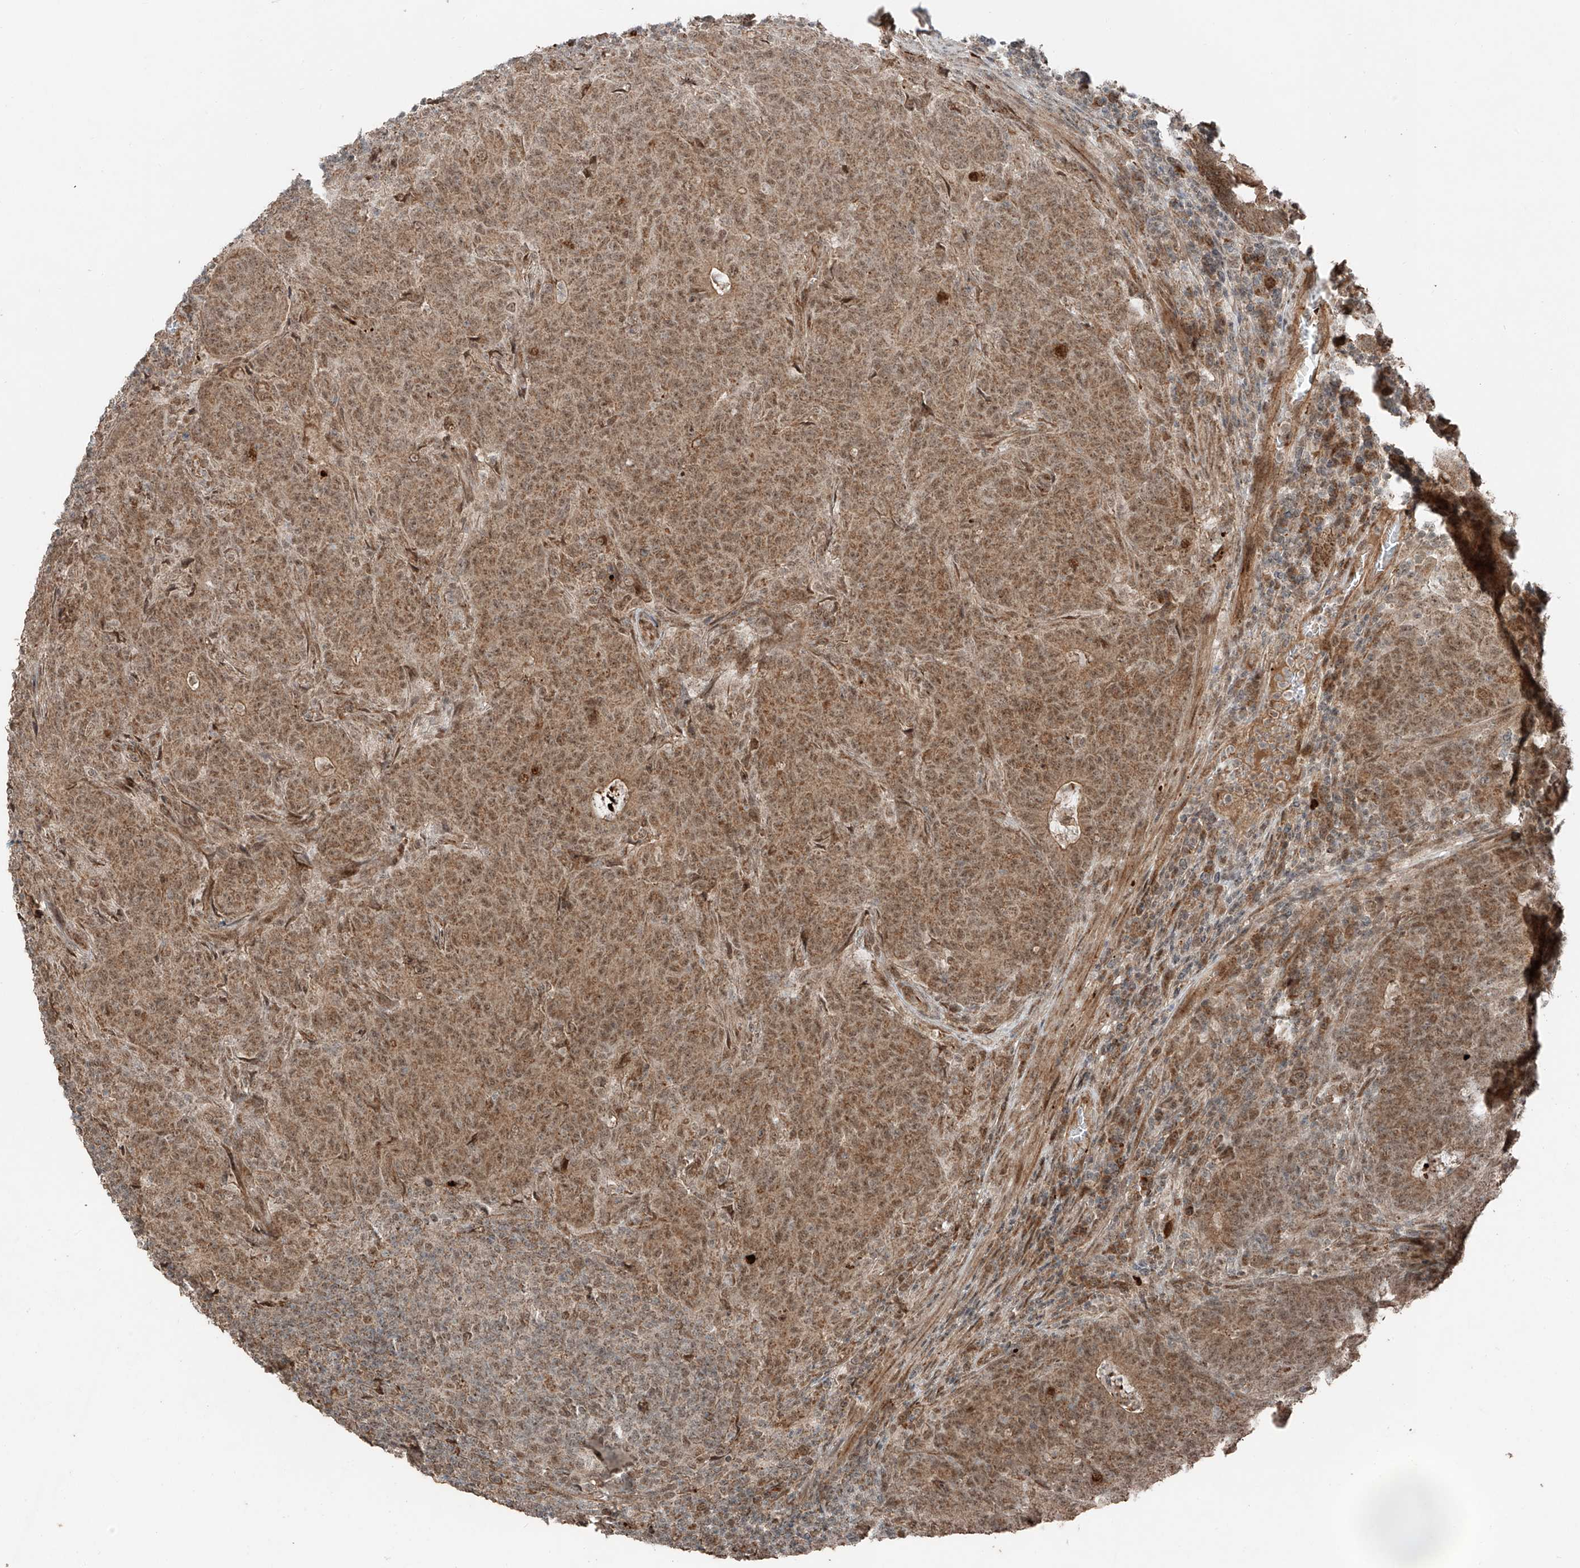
{"staining": {"intensity": "moderate", "quantity": ">75%", "location": "cytoplasmic/membranous,nuclear"}, "tissue": "colorectal cancer", "cell_type": "Tumor cells", "image_type": "cancer", "snomed": [{"axis": "morphology", "description": "Normal tissue, NOS"}, {"axis": "morphology", "description": "Adenocarcinoma, NOS"}, {"axis": "topography", "description": "Colon"}], "caption": "Protein positivity by IHC demonstrates moderate cytoplasmic/membranous and nuclear positivity in approximately >75% of tumor cells in colorectal adenocarcinoma.", "gene": "ZNF620", "patient": {"sex": "female", "age": 75}}